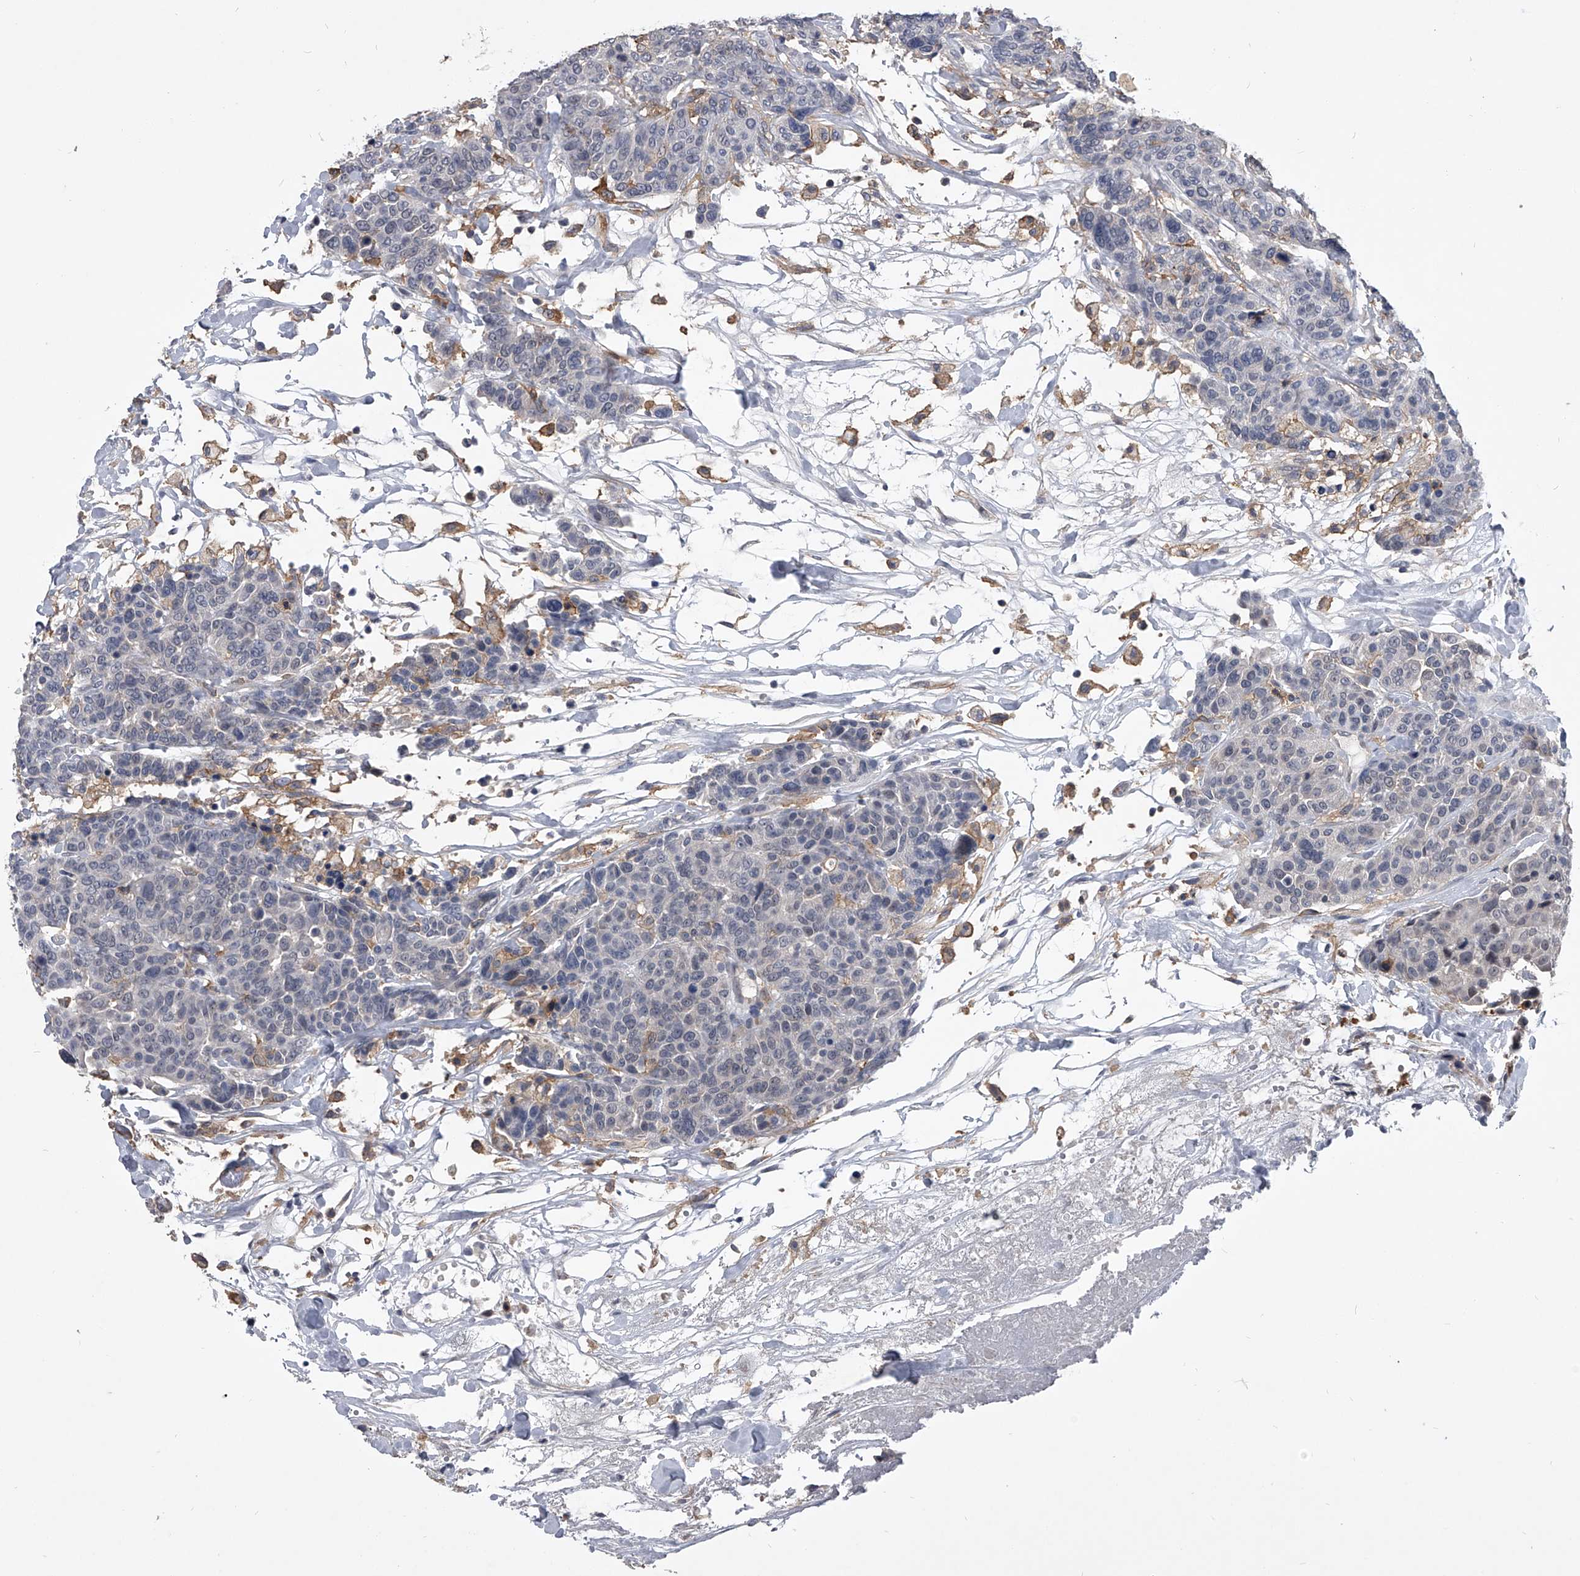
{"staining": {"intensity": "negative", "quantity": "none", "location": "none"}, "tissue": "breast cancer", "cell_type": "Tumor cells", "image_type": "cancer", "snomed": [{"axis": "morphology", "description": "Duct carcinoma"}, {"axis": "topography", "description": "Breast"}], "caption": "High magnification brightfield microscopy of breast intraductal carcinoma stained with DAB (brown) and counterstained with hematoxylin (blue): tumor cells show no significant staining.", "gene": "MAP4K3", "patient": {"sex": "female", "age": 37}}